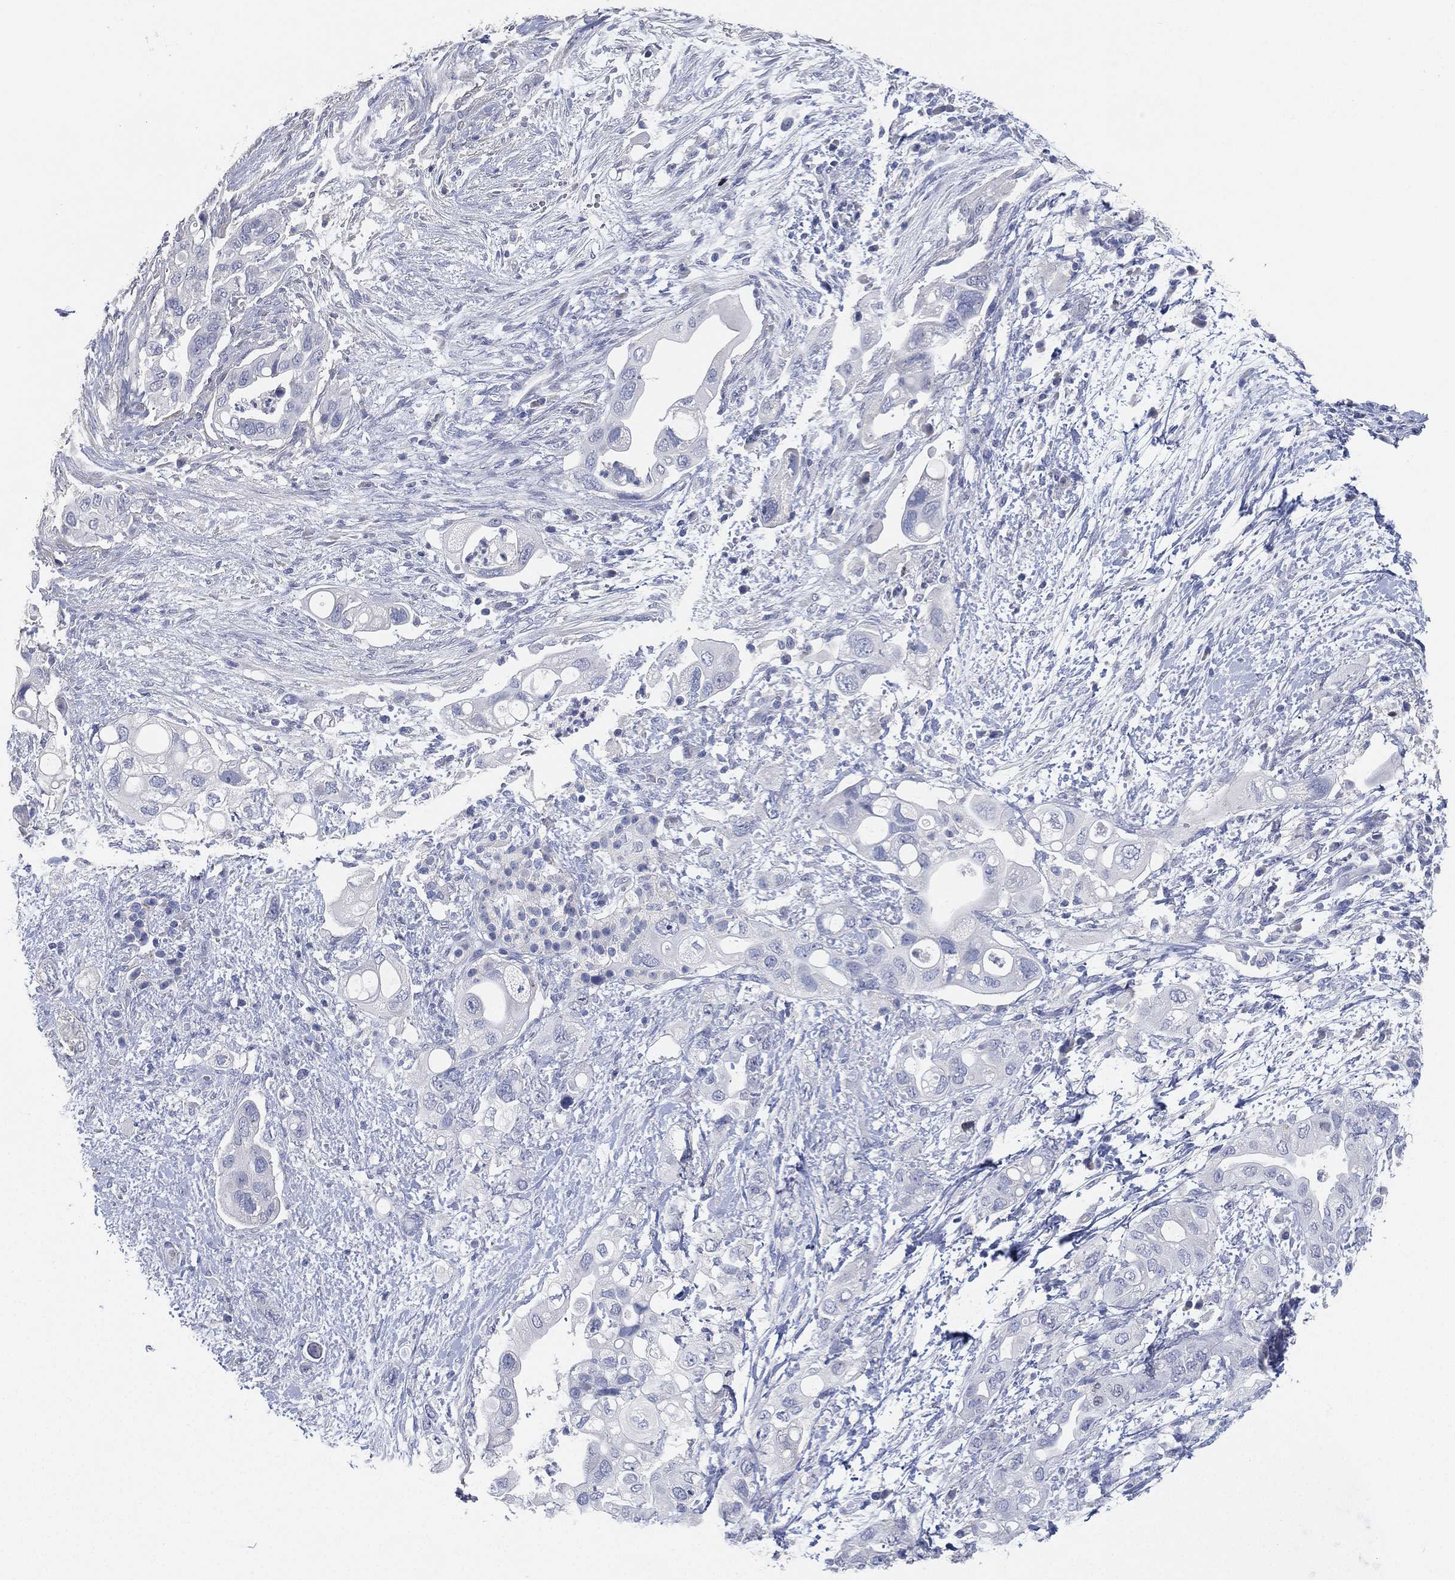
{"staining": {"intensity": "negative", "quantity": "none", "location": "none"}, "tissue": "pancreatic cancer", "cell_type": "Tumor cells", "image_type": "cancer", "snomed": [{"axis": "morphology", "description": "Adenocarcinoma, NOS"}, {"axis": "topography", "description": "Pancreas"}], "caption": "DAB (3,3'-diaminobenzidine) immunohistochemical staining of human pancreatic adenocarcinoma displays no significant positivity in tumor cells.", "gene": "FAM187B", "patient": {"sex": "female", "age": 72}}